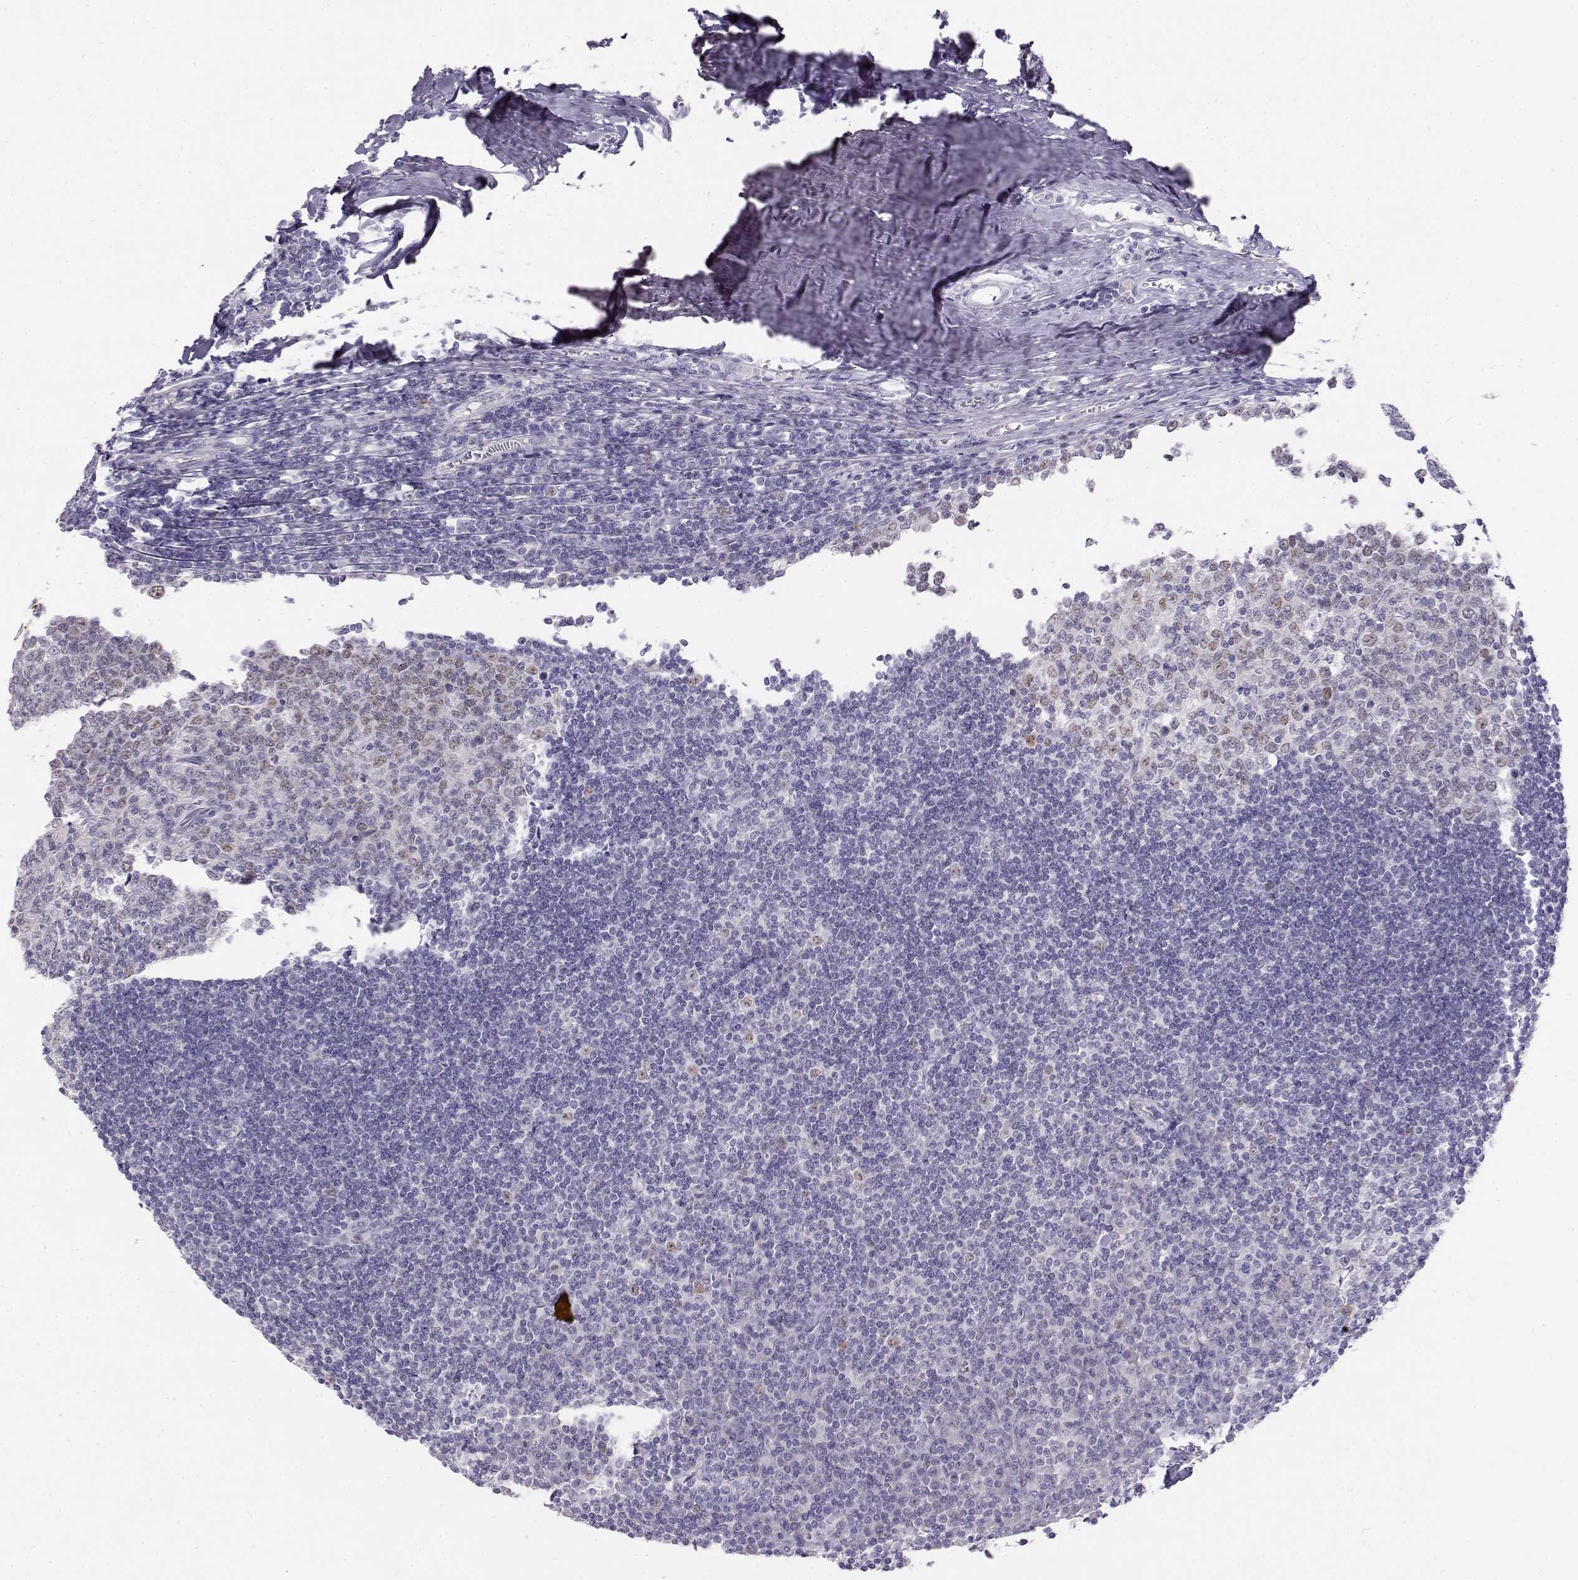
{"staining": {"intensity": "weak", "quantity": "<25%", "location": "nuclear"}, "tissue": "tonsil", "cell_type": "Germinal center cells", "image_type": "normal", "snomed": [{"axis": "morphology", "description": "Normal tissue, NOS"}, {"axis": "topography", "description": "Tonsil"}], "caption": "Benign tonsil was stained to show a protein in brown. There is no significant expression in germinal center cells. (DAB (3,3'-diaminobenzidine) immunohistochemistry (IHC), high magnification).", "gene": "OPN5", "patient": {"sex": "female", "age": 12}}